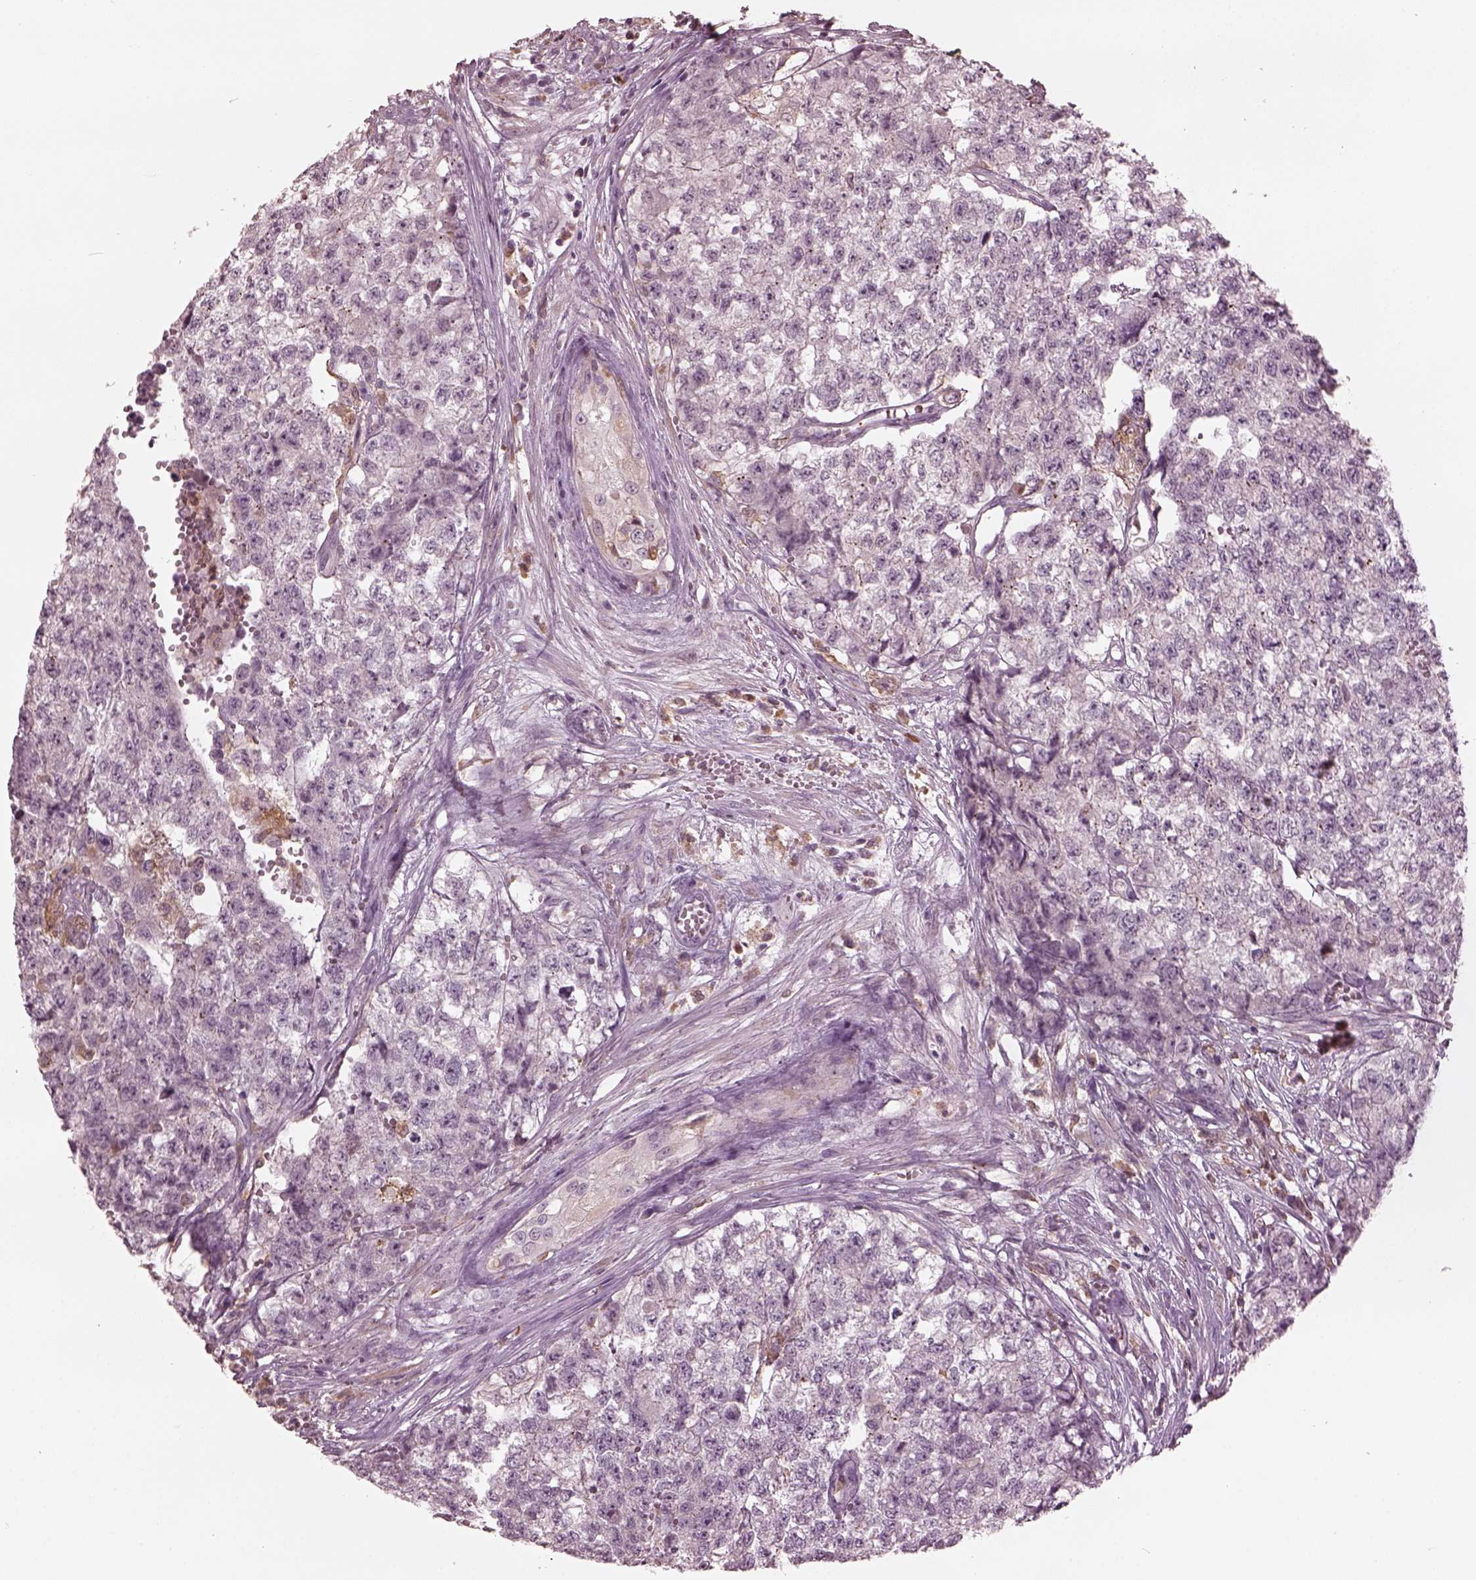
{"staining": {"intensity": "negative", "quantity": "none", "location": "none"}, "tissue": "testis cancer", "cell_type": "Tumor cells", "image_type": "cancer", "snomed": [{"axis": "morphology", "description": "Seminoma, NOS"}, {"axis": "morphology", "description": "Carcinoma, Embryonal, NOS"}, {"axis": "topography", "description": "Testis"}], "caption": "Tumor cells are negative for brown protein staining in testis cancer.", "gene": "PSTPIP2", "patient": {"sex": "male", "age": 22}}